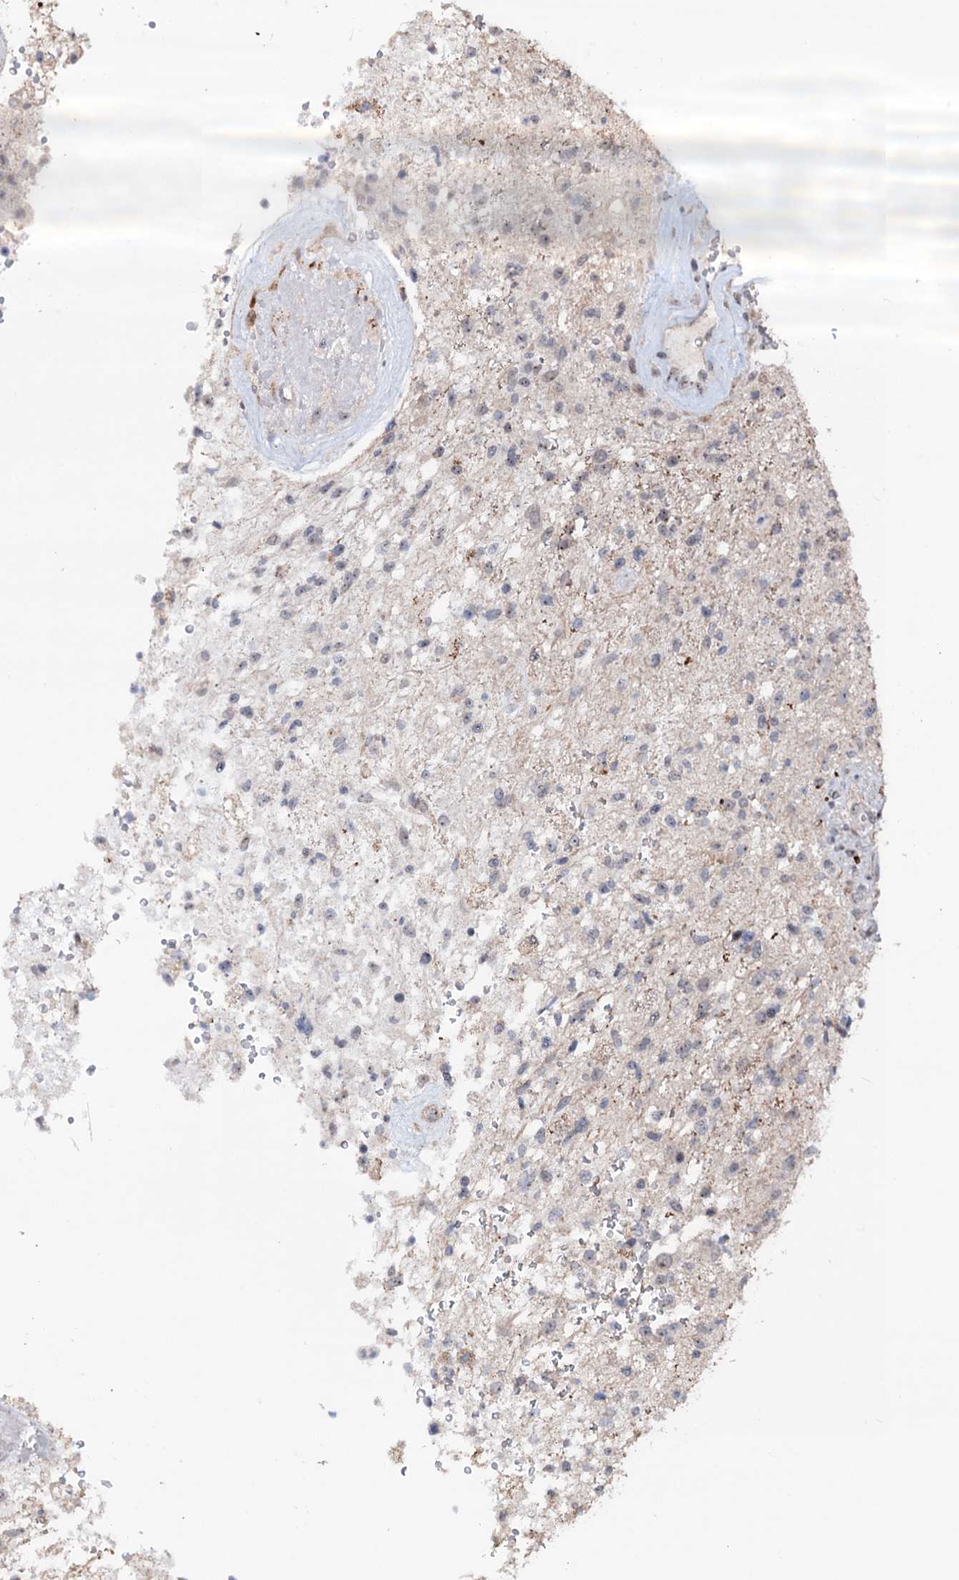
{"staining": {"intensity": "negative", "quantity": "none", "location": "none"}, "tissue": "glioma", "cell_type": "Tumor cells", "image_type": "cancer", "snomed": [{"axis": "morphology", "description": "Glioma, malignant, High grade"}, {"axis": "topography", "description": "Brain"}], "caption": "This image is of malignant glioma (high-grade) stained with IHC to label a protein in brown with the nuclei are counter-stained blue. There is no expression in tumor cells.", "gene": "SUPT7L", "patient": {"sex": "male", "age": 56}}